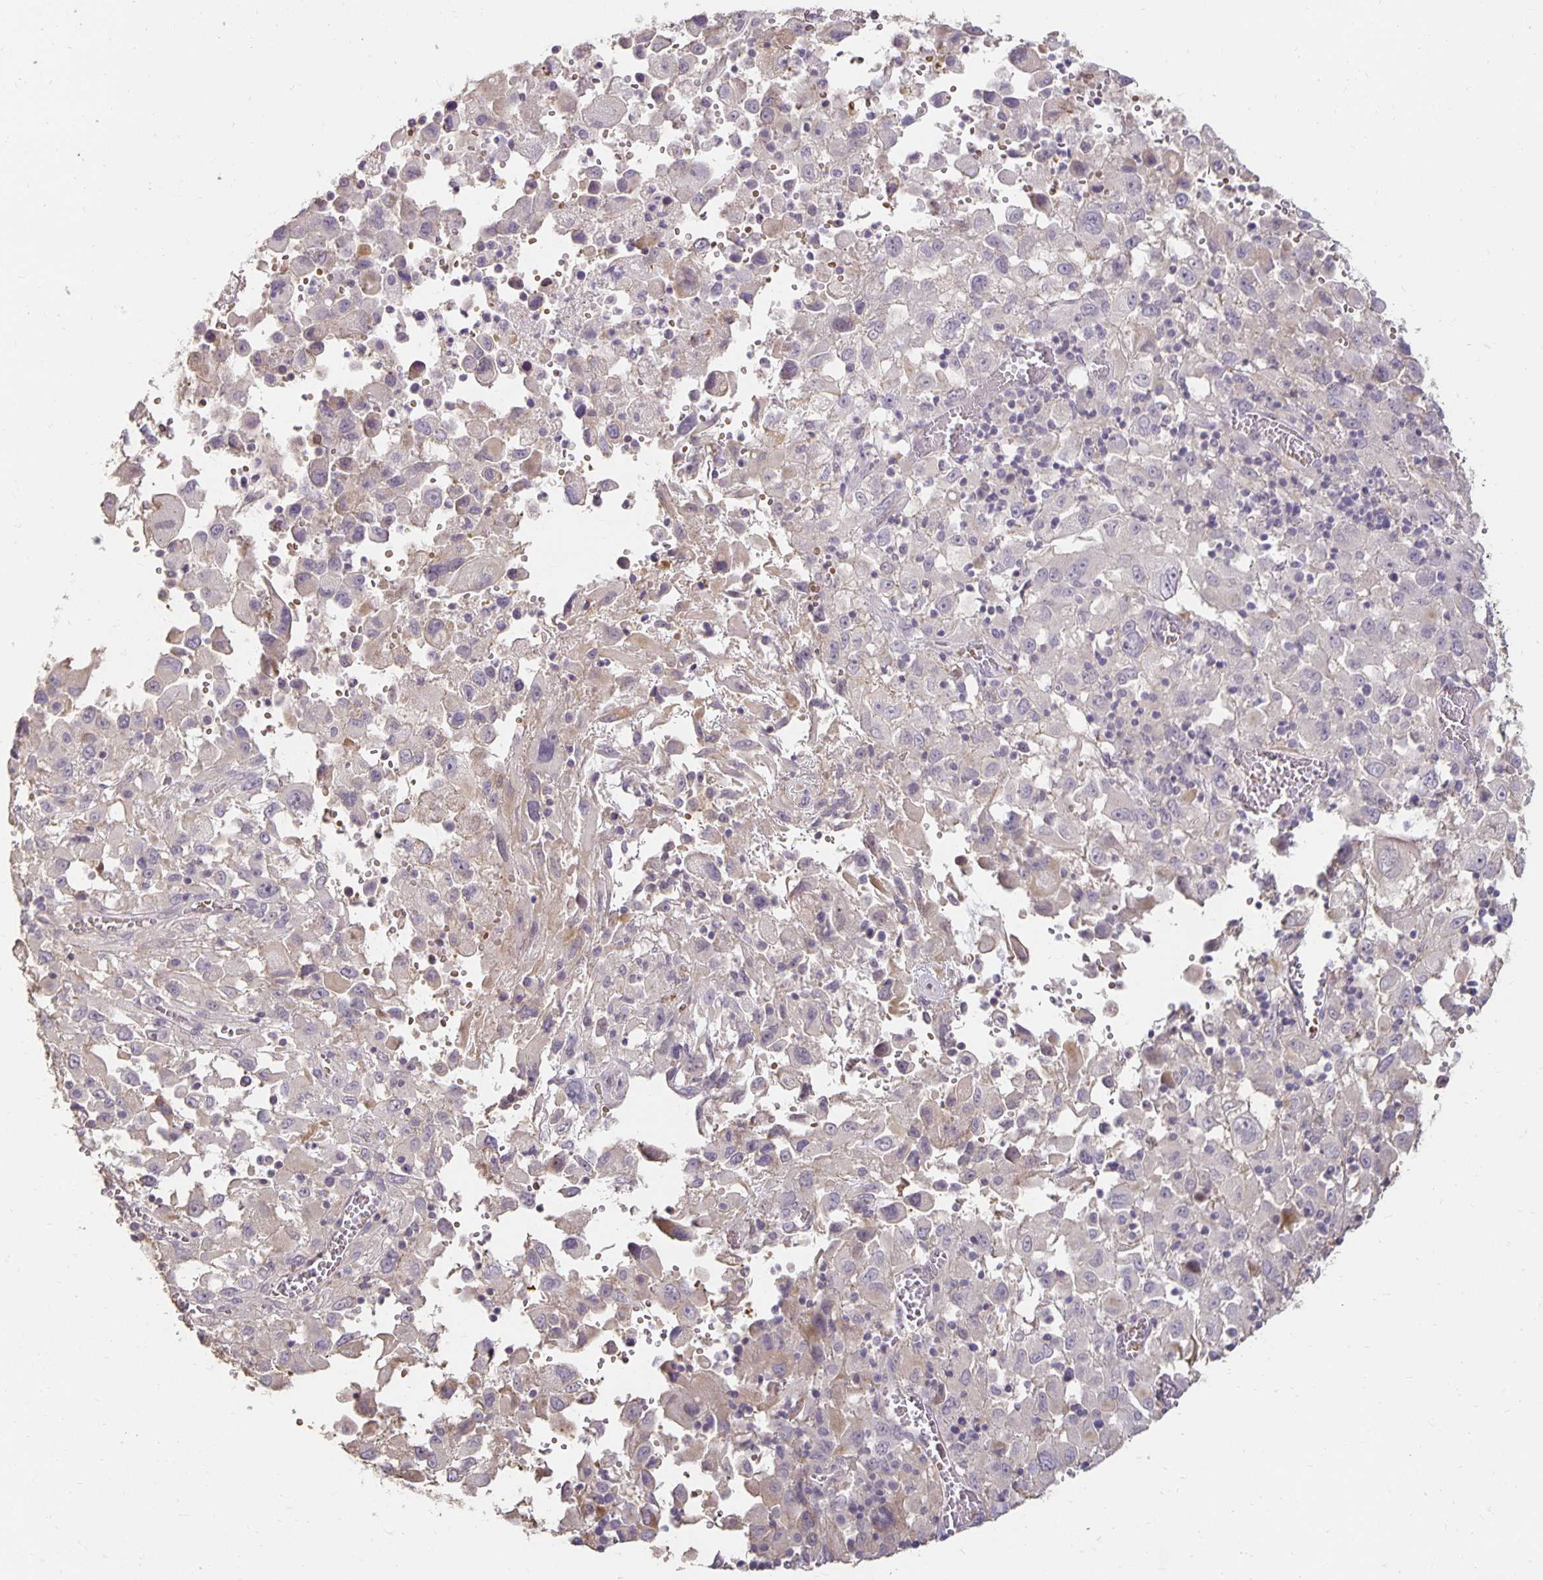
{"staining": {"intensity": "negative", "quantity": "none", "location": "none"}, "tissue": "melanoma", "cell_type": "Tumor cells", "image_type": "cancer", "snomed": [{"axis": "morphology", "description": "Malignant melanoma, Metastatic site"}, {"axis": "topography", "description": "Soft tissue"}], "caption": "A histopathology image of human melanoma is negative for staining in tumor cells.", "gene": "CST6", "patient": {"sex": "male", "age": 50}}